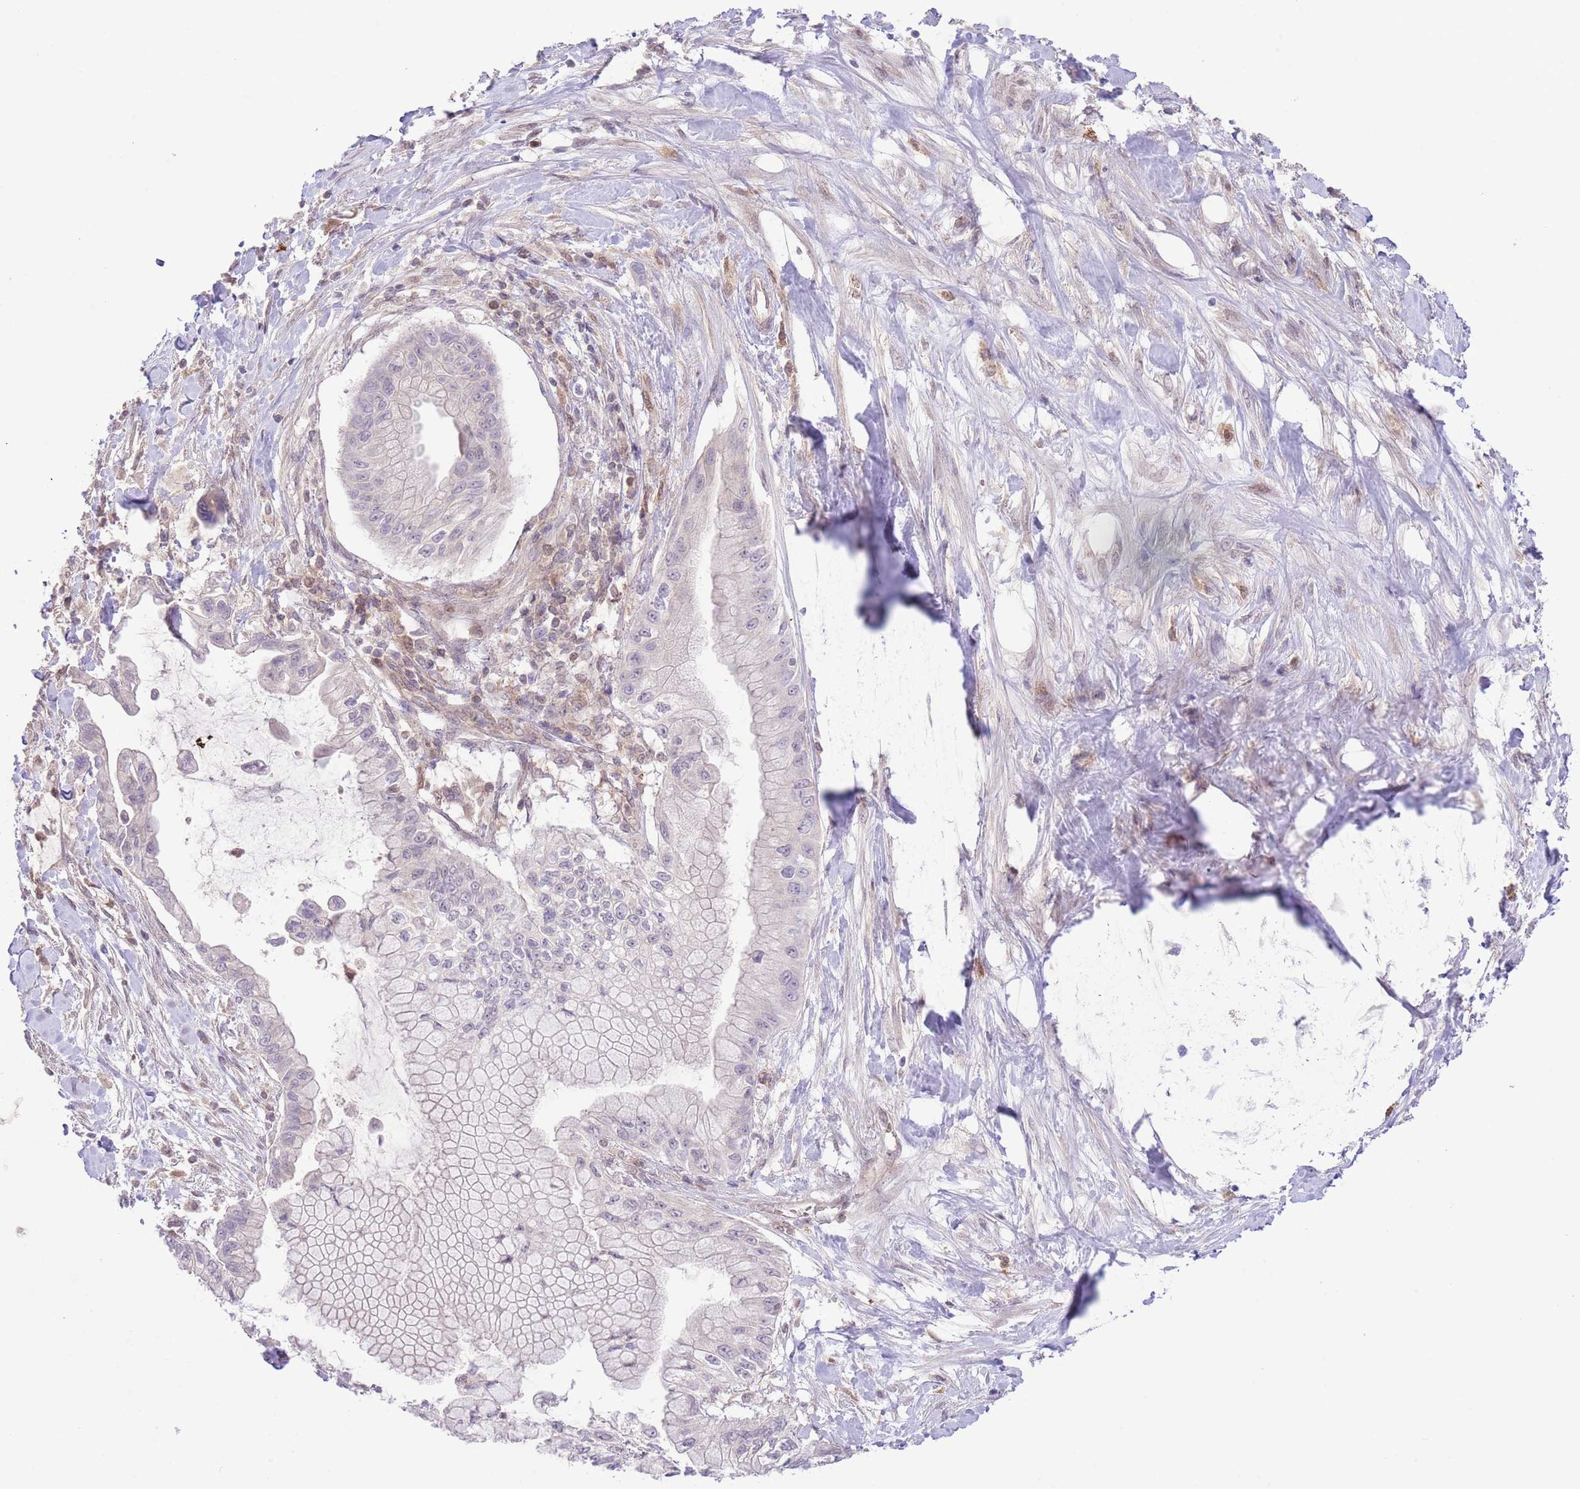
{"staining": {"intensity": "negative", "quantity": "none", "location": "none"}, "tissue": "pancreatic cancer", "cell_type": "Tumor cells", "image_type": "cancer", "snomed": [{"axis": "morphology", "description": "Adenocarcinoma, NOS"}, {"axis": "topography", "description": "Pancreas"}], "caption": "High power microscopy image of an IHC image of pancreatic cancer (adenocarcinoma), revealing no significant positivity in tumor cells.", "gene": "HDHD2", "patient": {"sex": "male", "age": 48}}